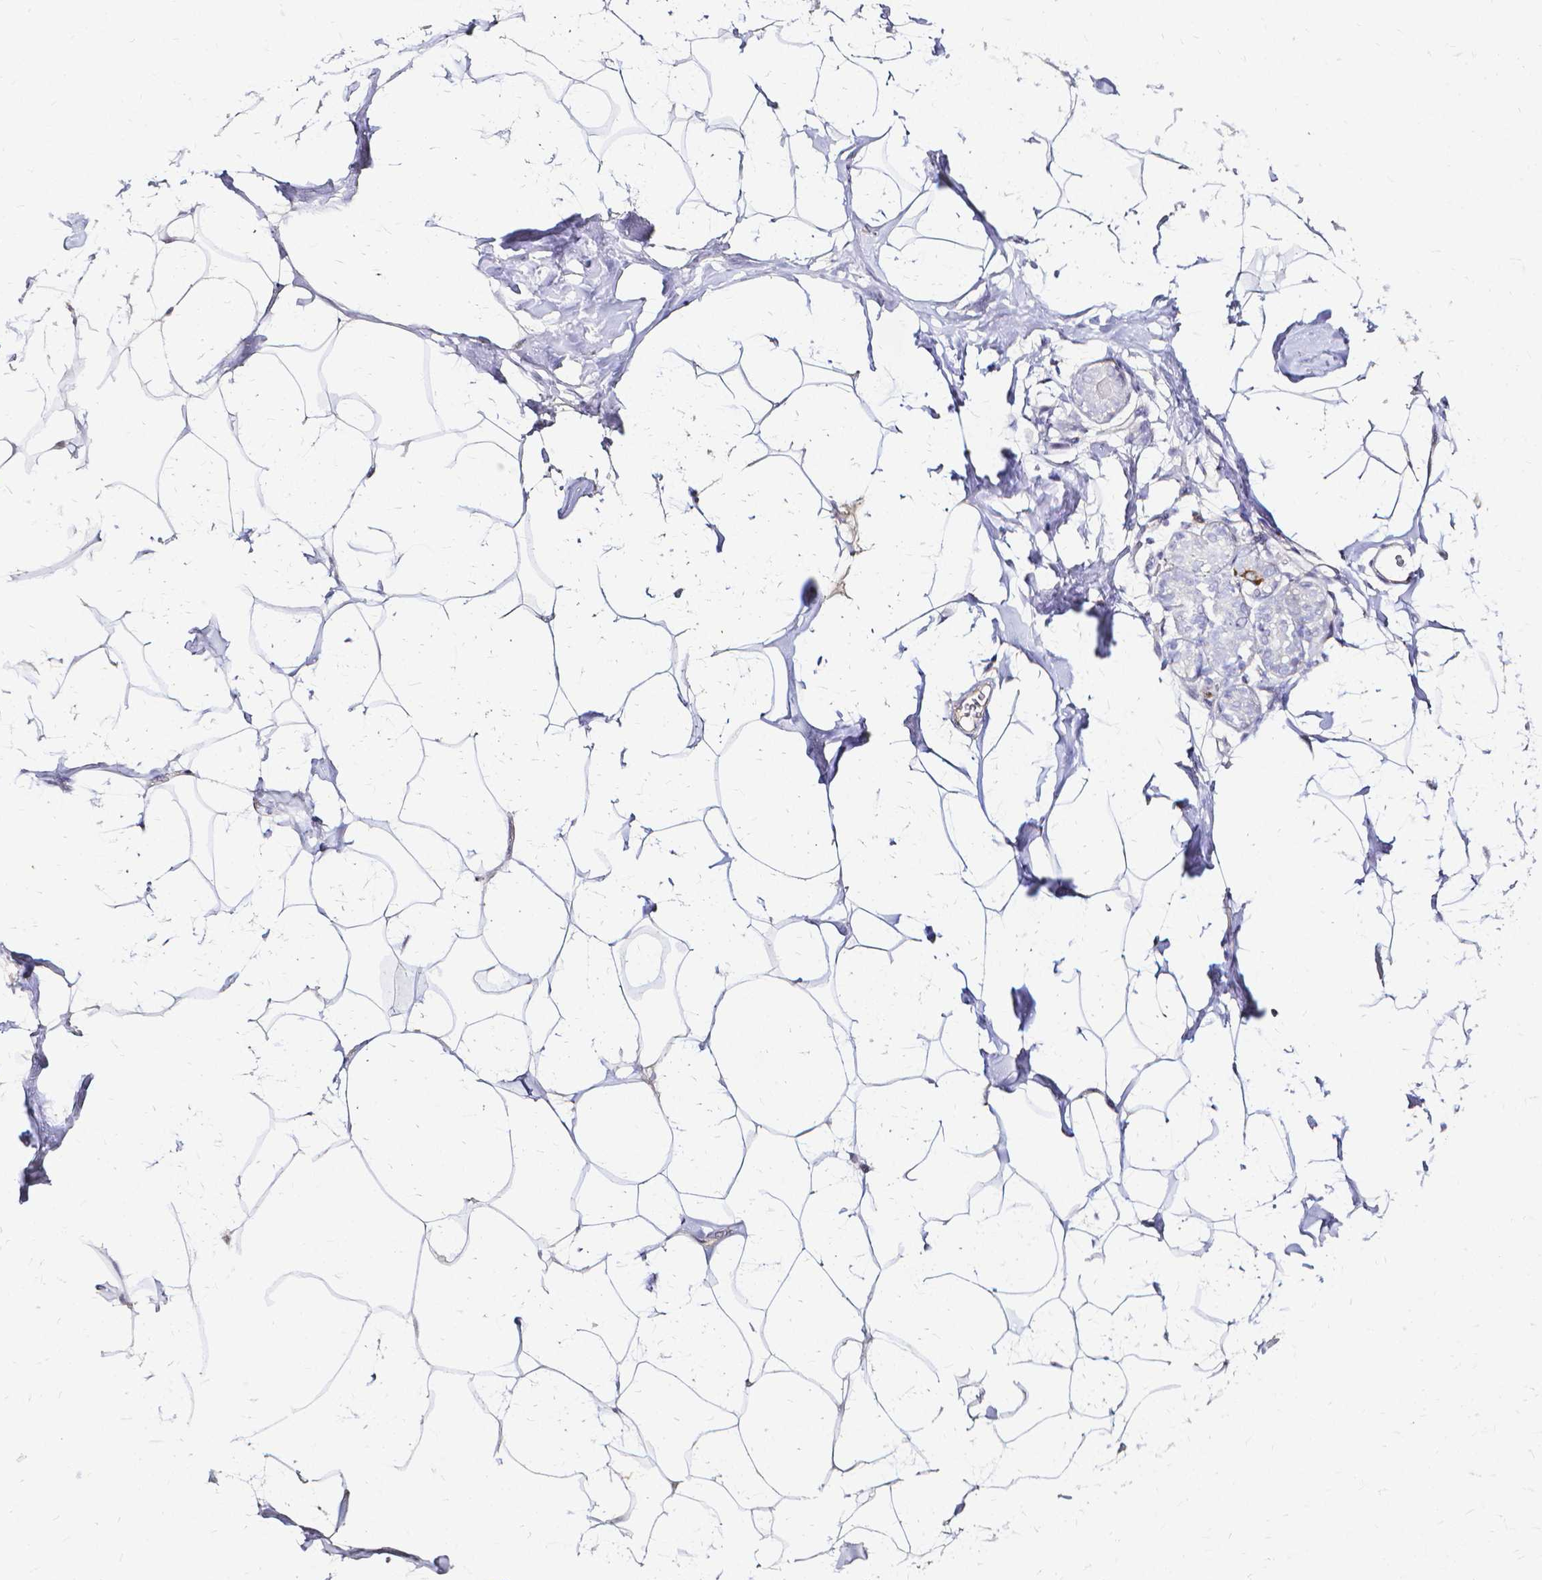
{"staining": {"intensity": "negative", "quantity": "none", "location": "none"}, "tissue": "breast", "cell_type": "Adipocytes", "image_type": "normal", "snomed": [{"axis": "morphology", "description": "Normal tissue, NOS"}, {"axis": "topography", "description": "Breast"}], "caption": "DAB immunohistochemical staining of benign breast shows no significant expression in adipocytes.", "gene": "CCNB1", "patient": {"sex": "female", "age": 32}}